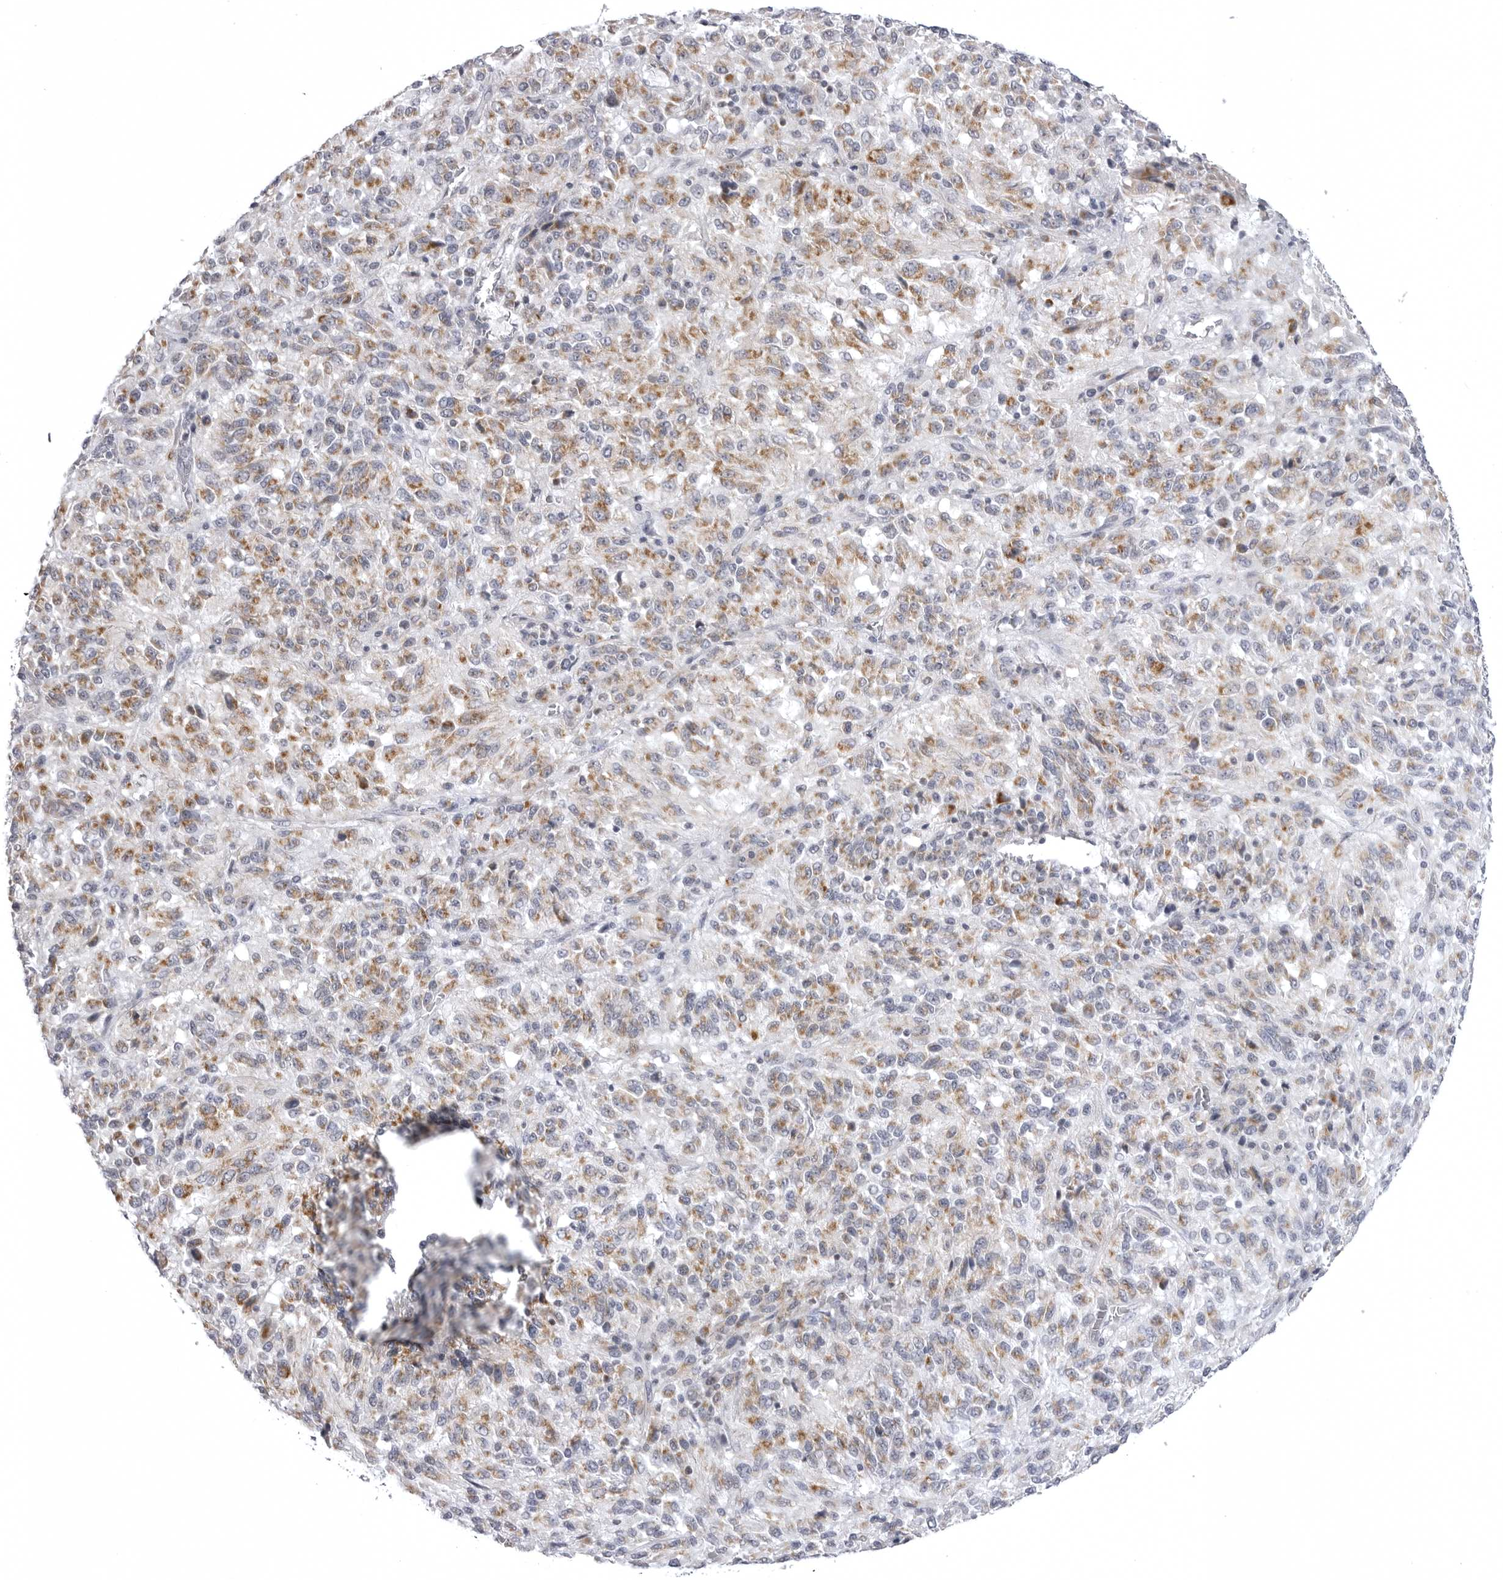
{"staining": {"intensity": "moderate", "quantity": ">75%", "location": "cytoplasmic/membranous"}, "tissue": "melanoma", "cell_type": "Tumor cells", "image_type": "cancer", "snomed": [{"axis": "morphology", "description": "Malignant melanoma, Metastatic site"}, {"axis": "topography", "description": "Lung"}], "caption": "Immunohistochemical staining of human melanoma reveals medium levels of moderate cytoplasmic/membranous protein positivity in approximately >75% of tumor cells. (IHC, brightfield microscopy, high magnification).", "gene": "TUFM", "patient": {"sex": "male", "age": 64}}